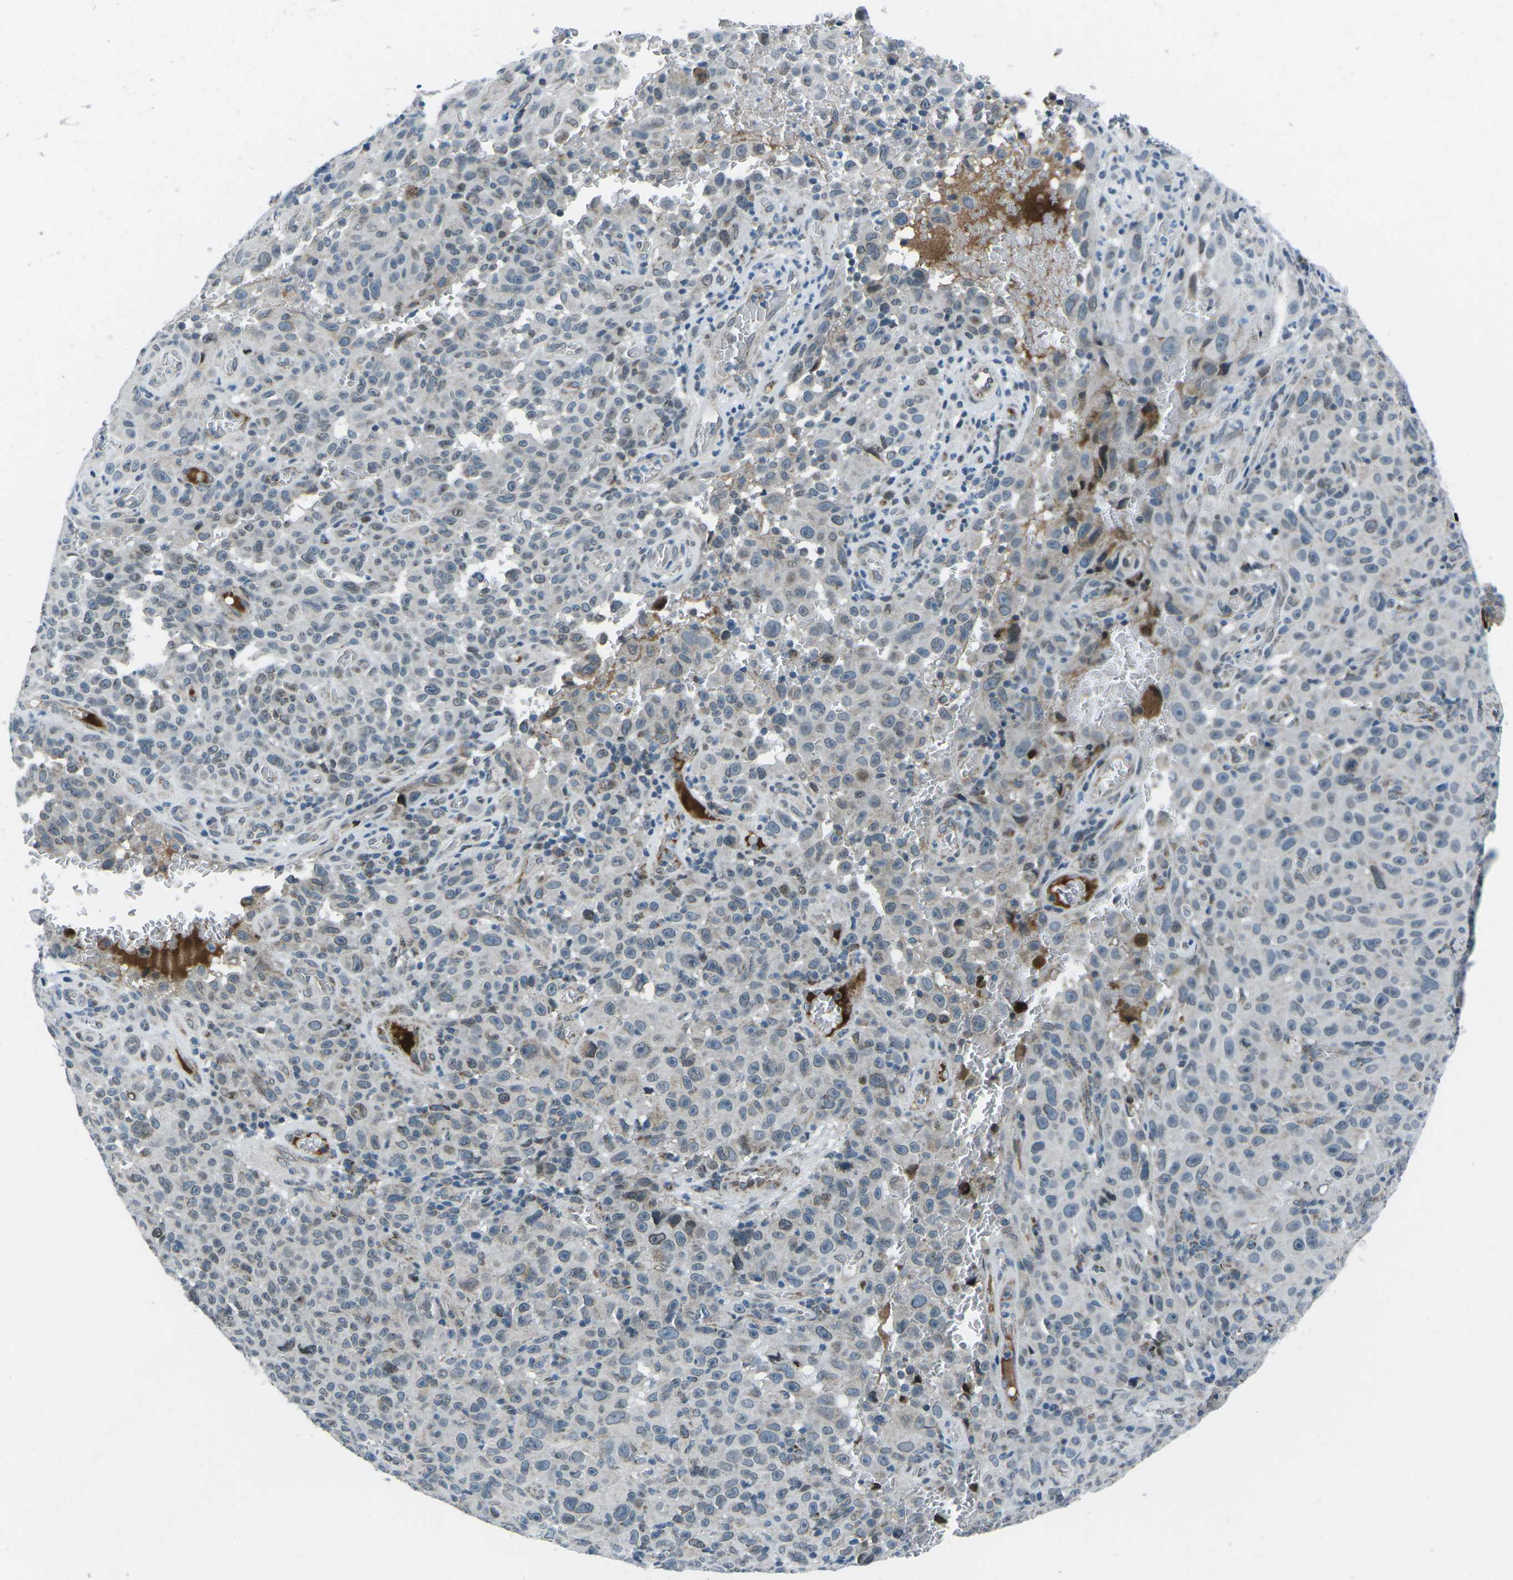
{"staining": {"intensity": "negative", "quantity": "none", "location": "none"}, "tissue": "melanoma", "cell_type": "Tumor cells", "image_type": "cancer", "snomed": [{"axis": "morphology", "description": "Malignant melanoma, NOS"}, {"axis": "topography", "description": "Skin"}], "caption": "Histopathology image shows no significant protein staining in tumor cells of melanoma.", "gene": "RFESD", "patient": {"sex": "female", "age": 82}}